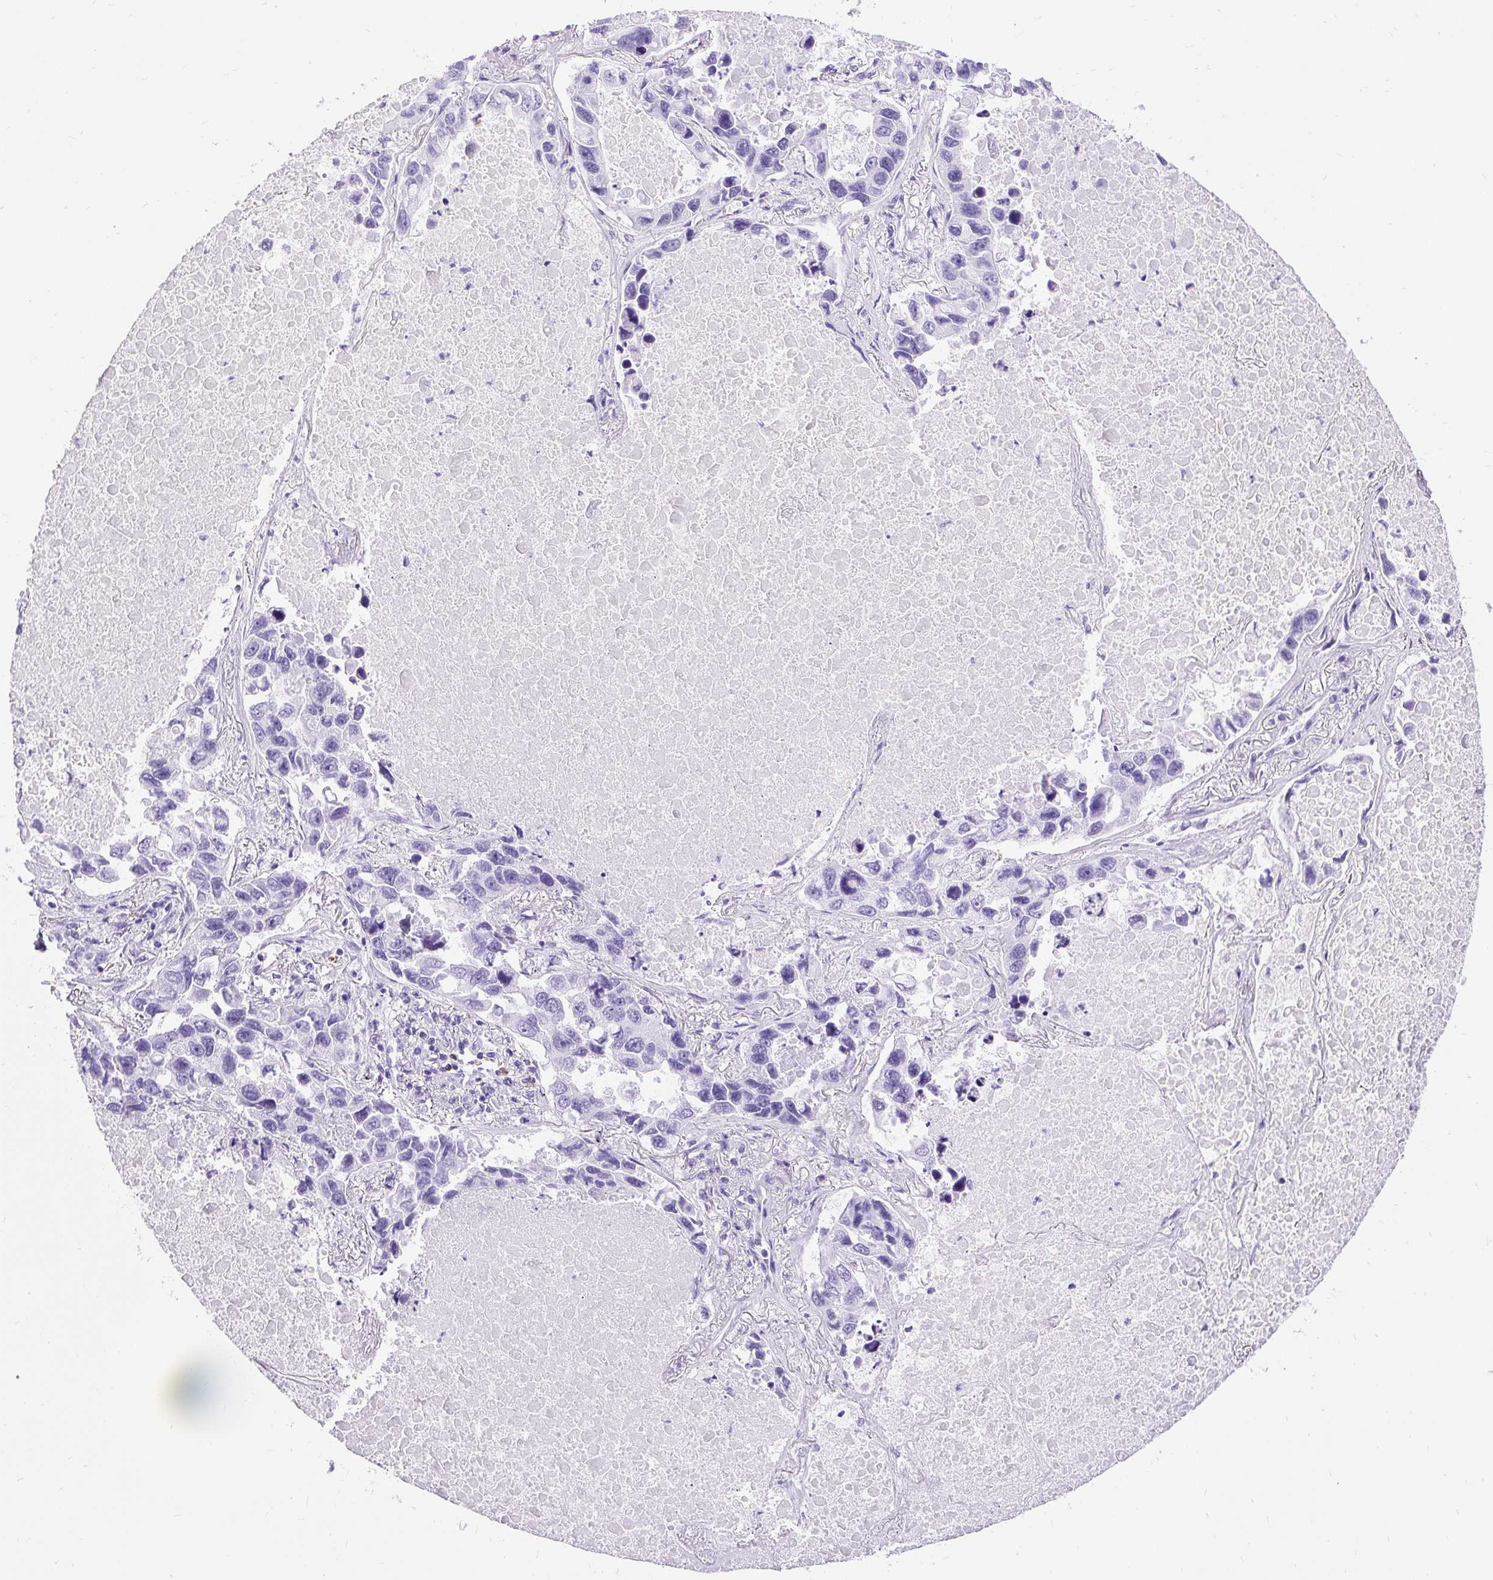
{"staining": {"intensity": "negative", "quantity": "none", "location": "none"}, "tissue": "lung cancer", "cell_type": "Tumor cells", "image_type": "cancer", "snomed": [{"axis": "morphology", "description": "Adenocarcinoma, NOS"}, {"axis": "topography", "description": "Lung"}], "caption": "Adenocarcinoma (lung) was stained to show a protein in brown. There is no significant positivity in tumor cells.", "gene": "PVALB", "patient": {"sex": "male", "age": 64}}